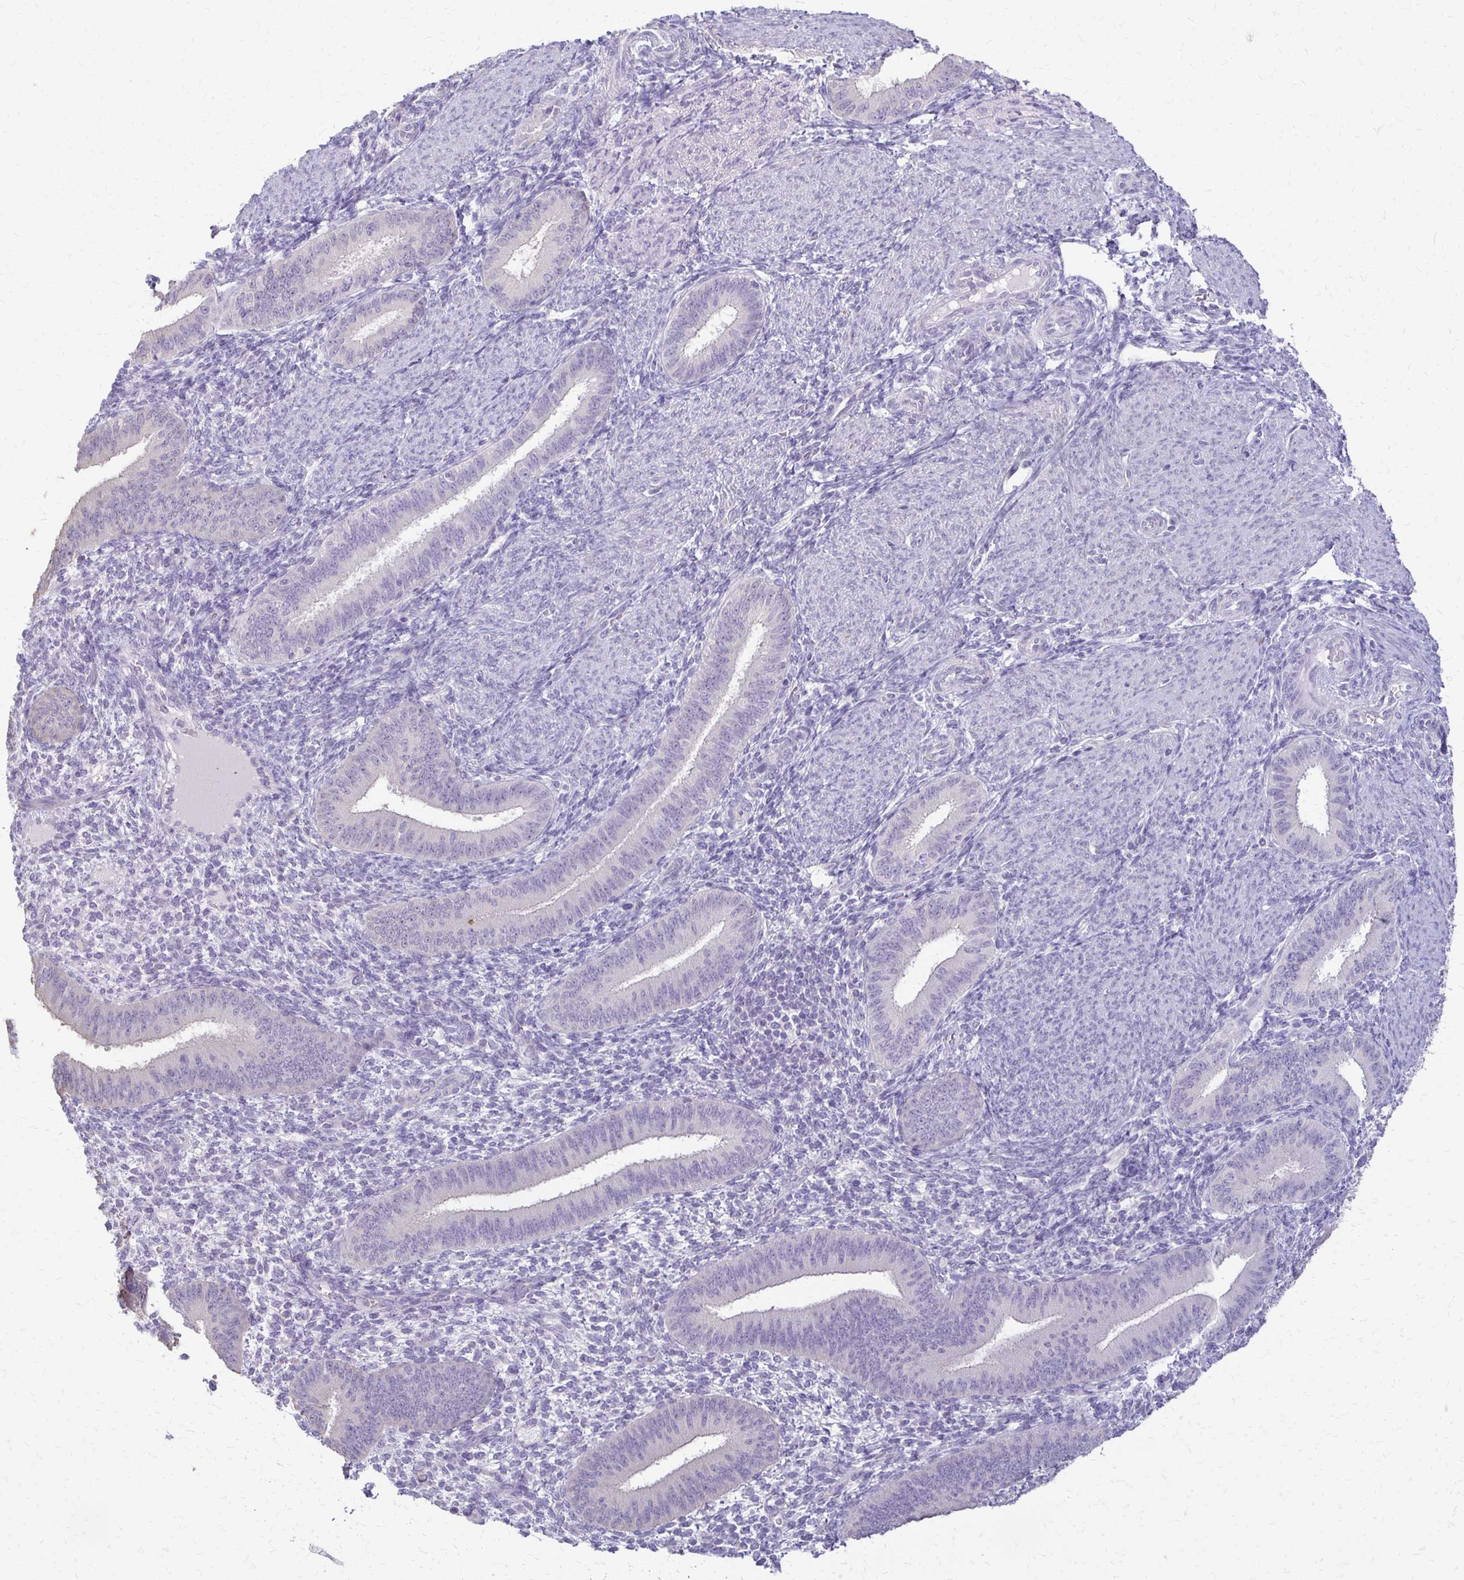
{"staining": {"intensity": "negative", "quantity": "none", "location": "none"}, "tissue": "endometrium", "cell_type": "Cells in endometrial stroma", "image_type": "normal", "snomed": [{"axis": "morphology", "description": "Normal tissue, NOS"}, {"axis": "topography", "description": "Endometrium"}], "caption": "Cells in endometrial stroma show no significant staining in normal endometrium. (DAB immunohistochemistry (IHC), high magnification).", "gene": "ALPG", "patient": {"sex": "female", "age": 39}}